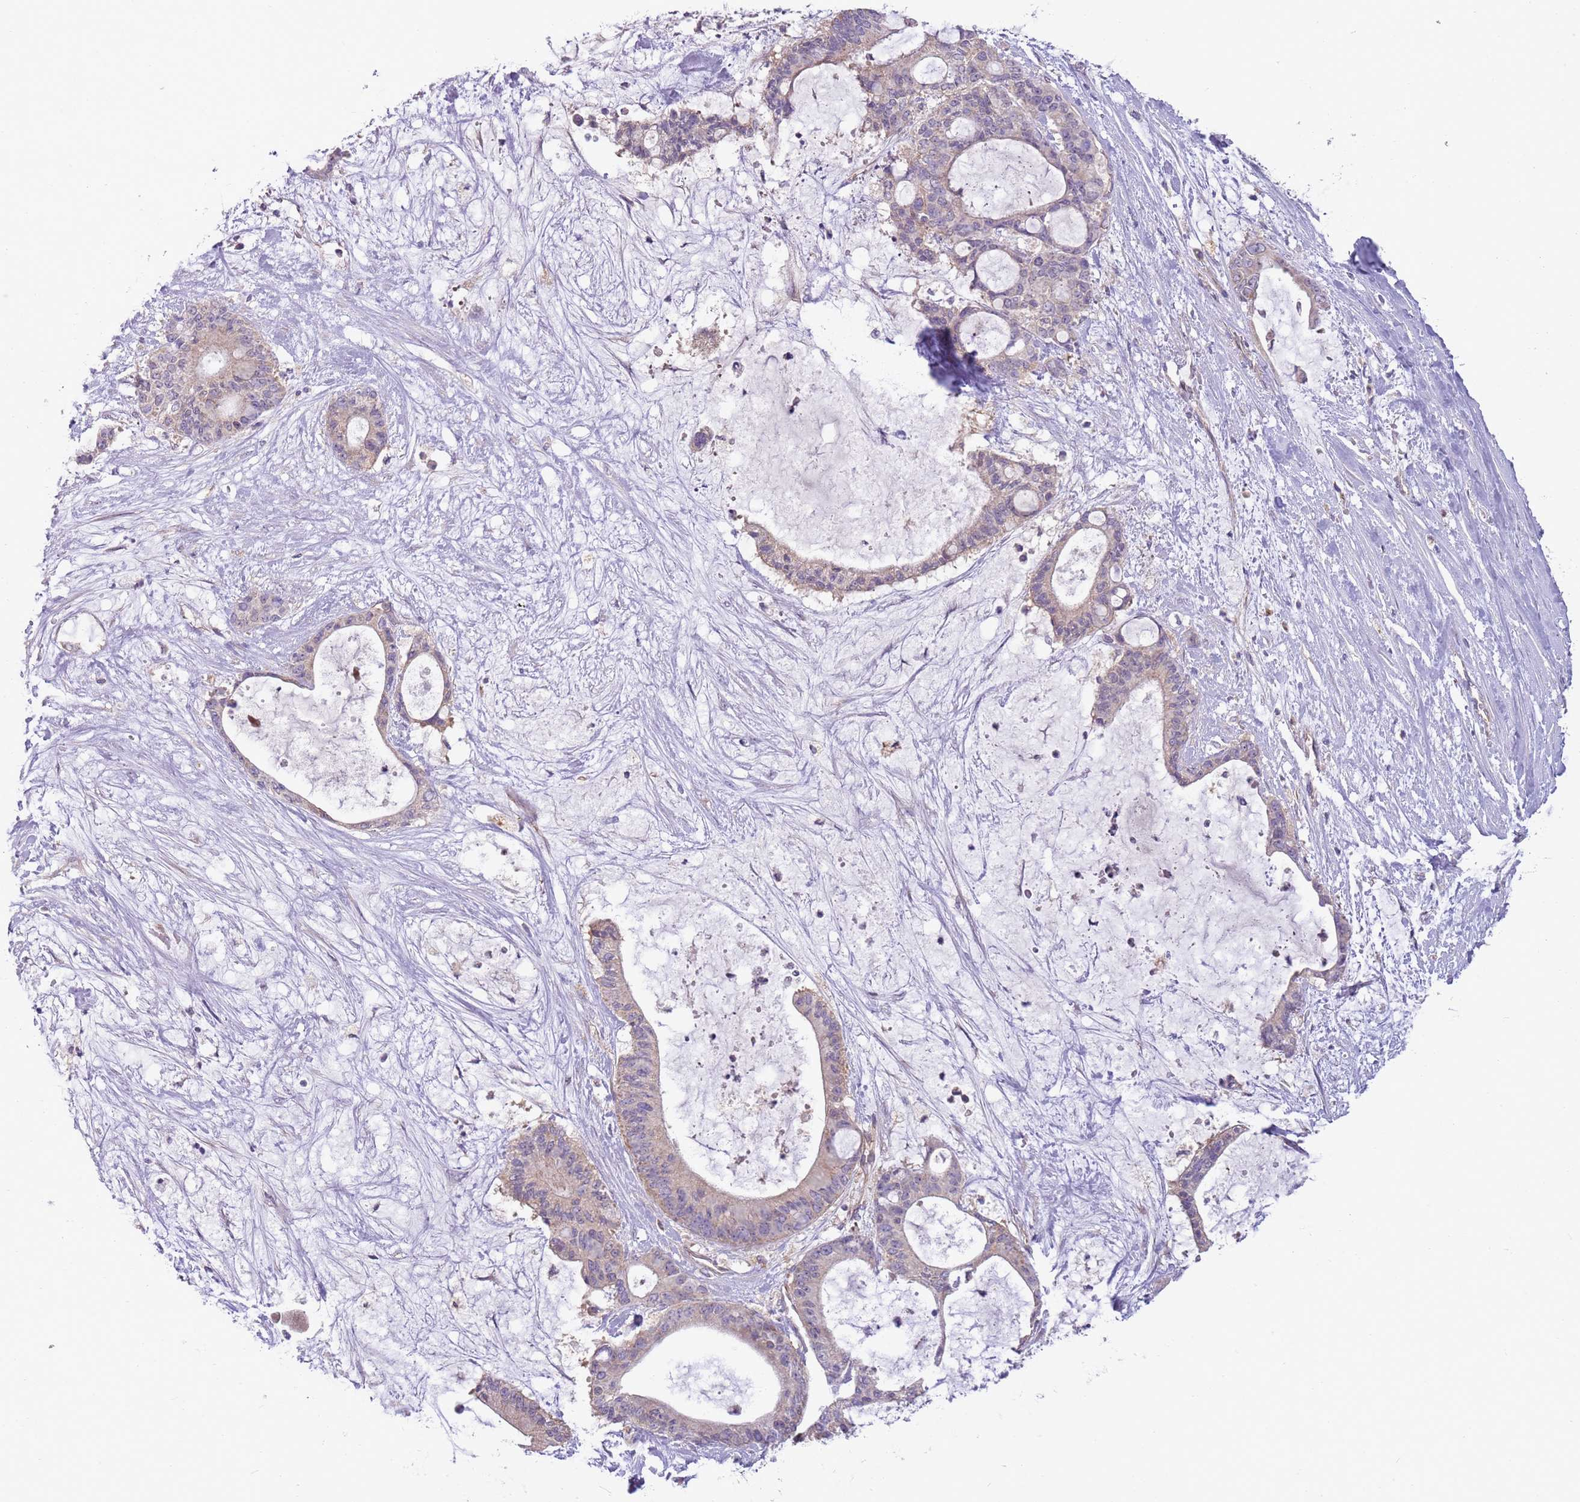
{"staining": {"intensity": "weak", "quantity": "25%-75%", "location": "cytoplasmic/membranous"}, "tissue": "liver cancer", "cell_type": "Tumor cells", "image_type": "cancer", "snomed": [{"axis": "morphology", "description": "Normal tissue, NOS"}, {"axis": "morphology", "description": "Cholangiocarcinoma"}, {"axis": "topography", "description": "Liver"}, {"axis": "topography", "description": "Peripheral nerve tissue"}], "caption": "Tumor cells reveal low levels of weak cytoplasmic/membranous positivity in approximately 25%-75% of cells in liver cholangiocarcinoma.", "gene": "SKOR2", "patient": {"sex": "female", "age": 73}}